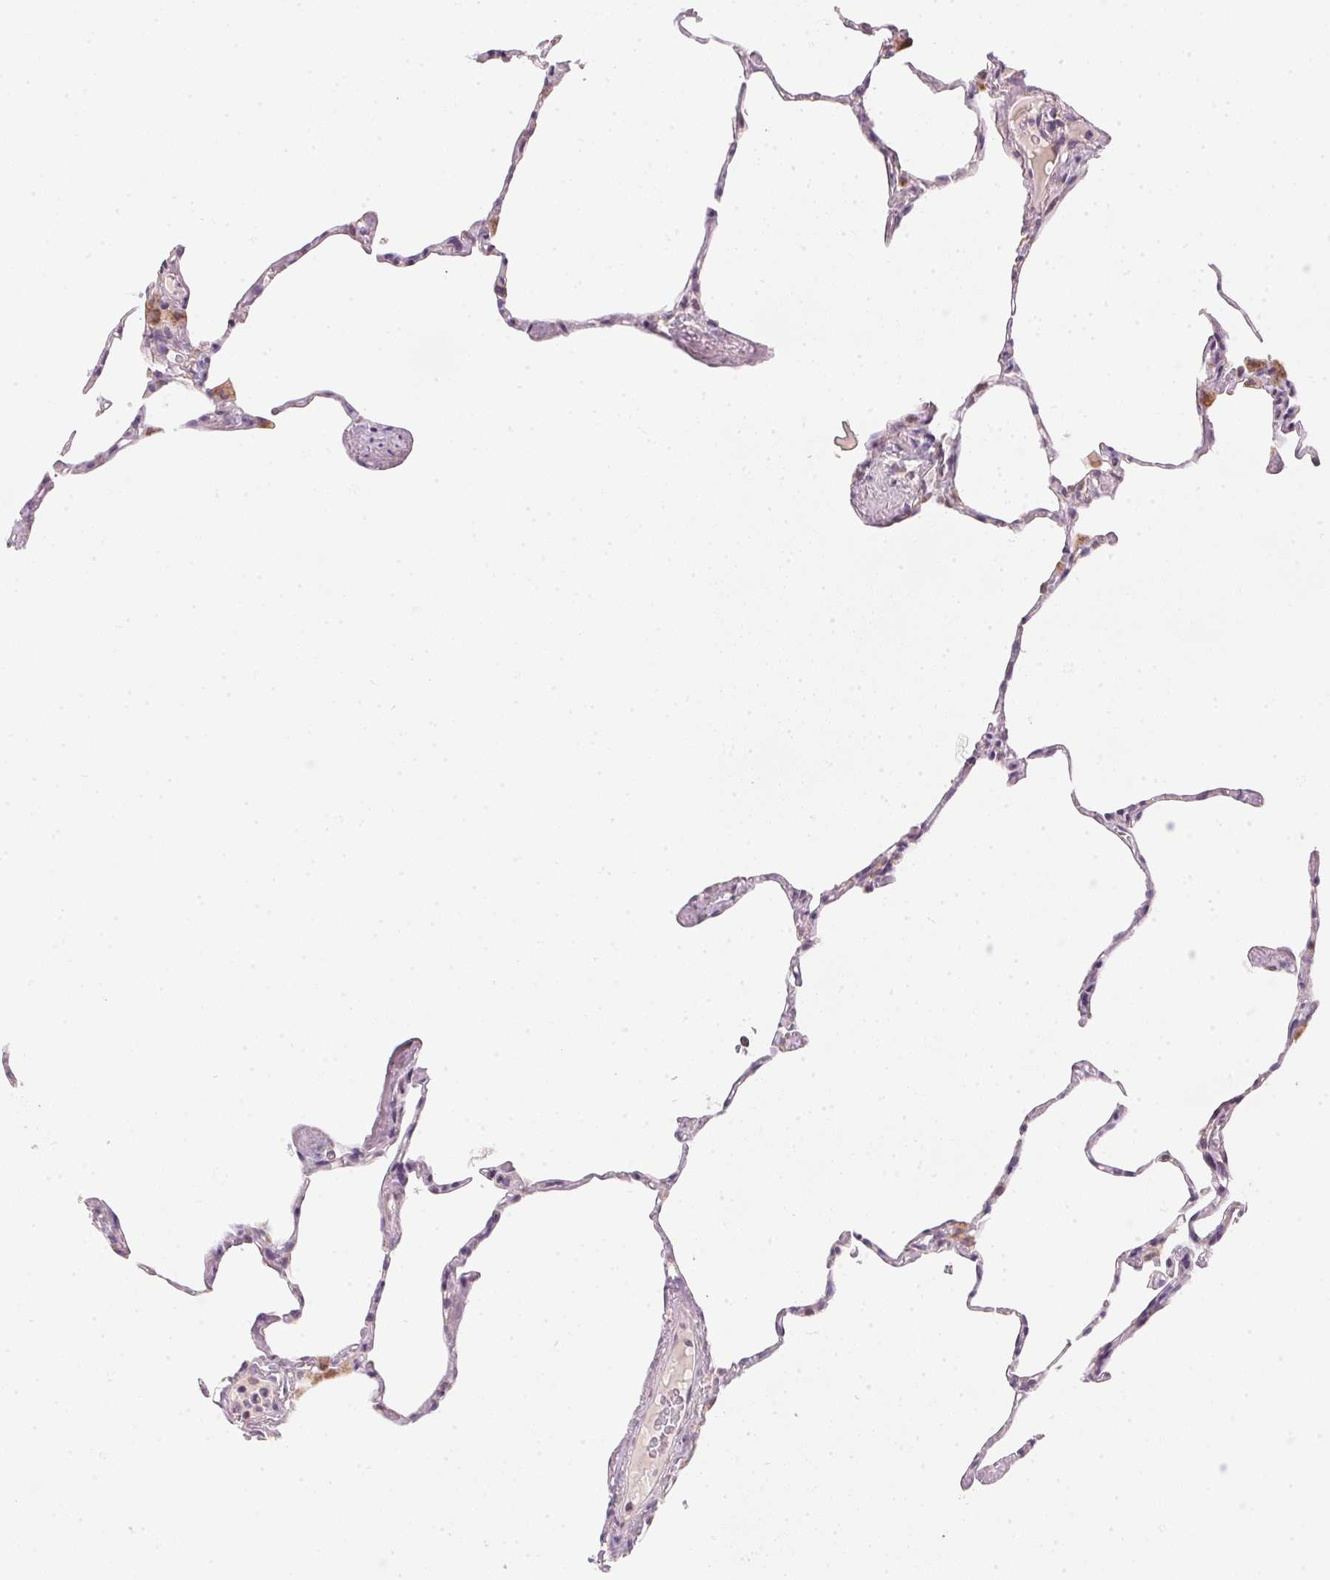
{"staining": {"intensity": "weak", "quantity": "<25%", "location": "cytoplasmic/membranous"}, "tissue": "lung", "cell_type": "Alveolar cells", "image_type": "normal", "snomed": [{"axis": "morphology", "description": "Normal tissue, NOS"}, {"axis": "topography", "description": "Lung"}], "caption": "IHC image of unremarkable lung stained for a protein (brown), which exhibits no expression in alveolar cells.", "gene": "COQ7", "patient": {"sex": "male", "age": 65}}